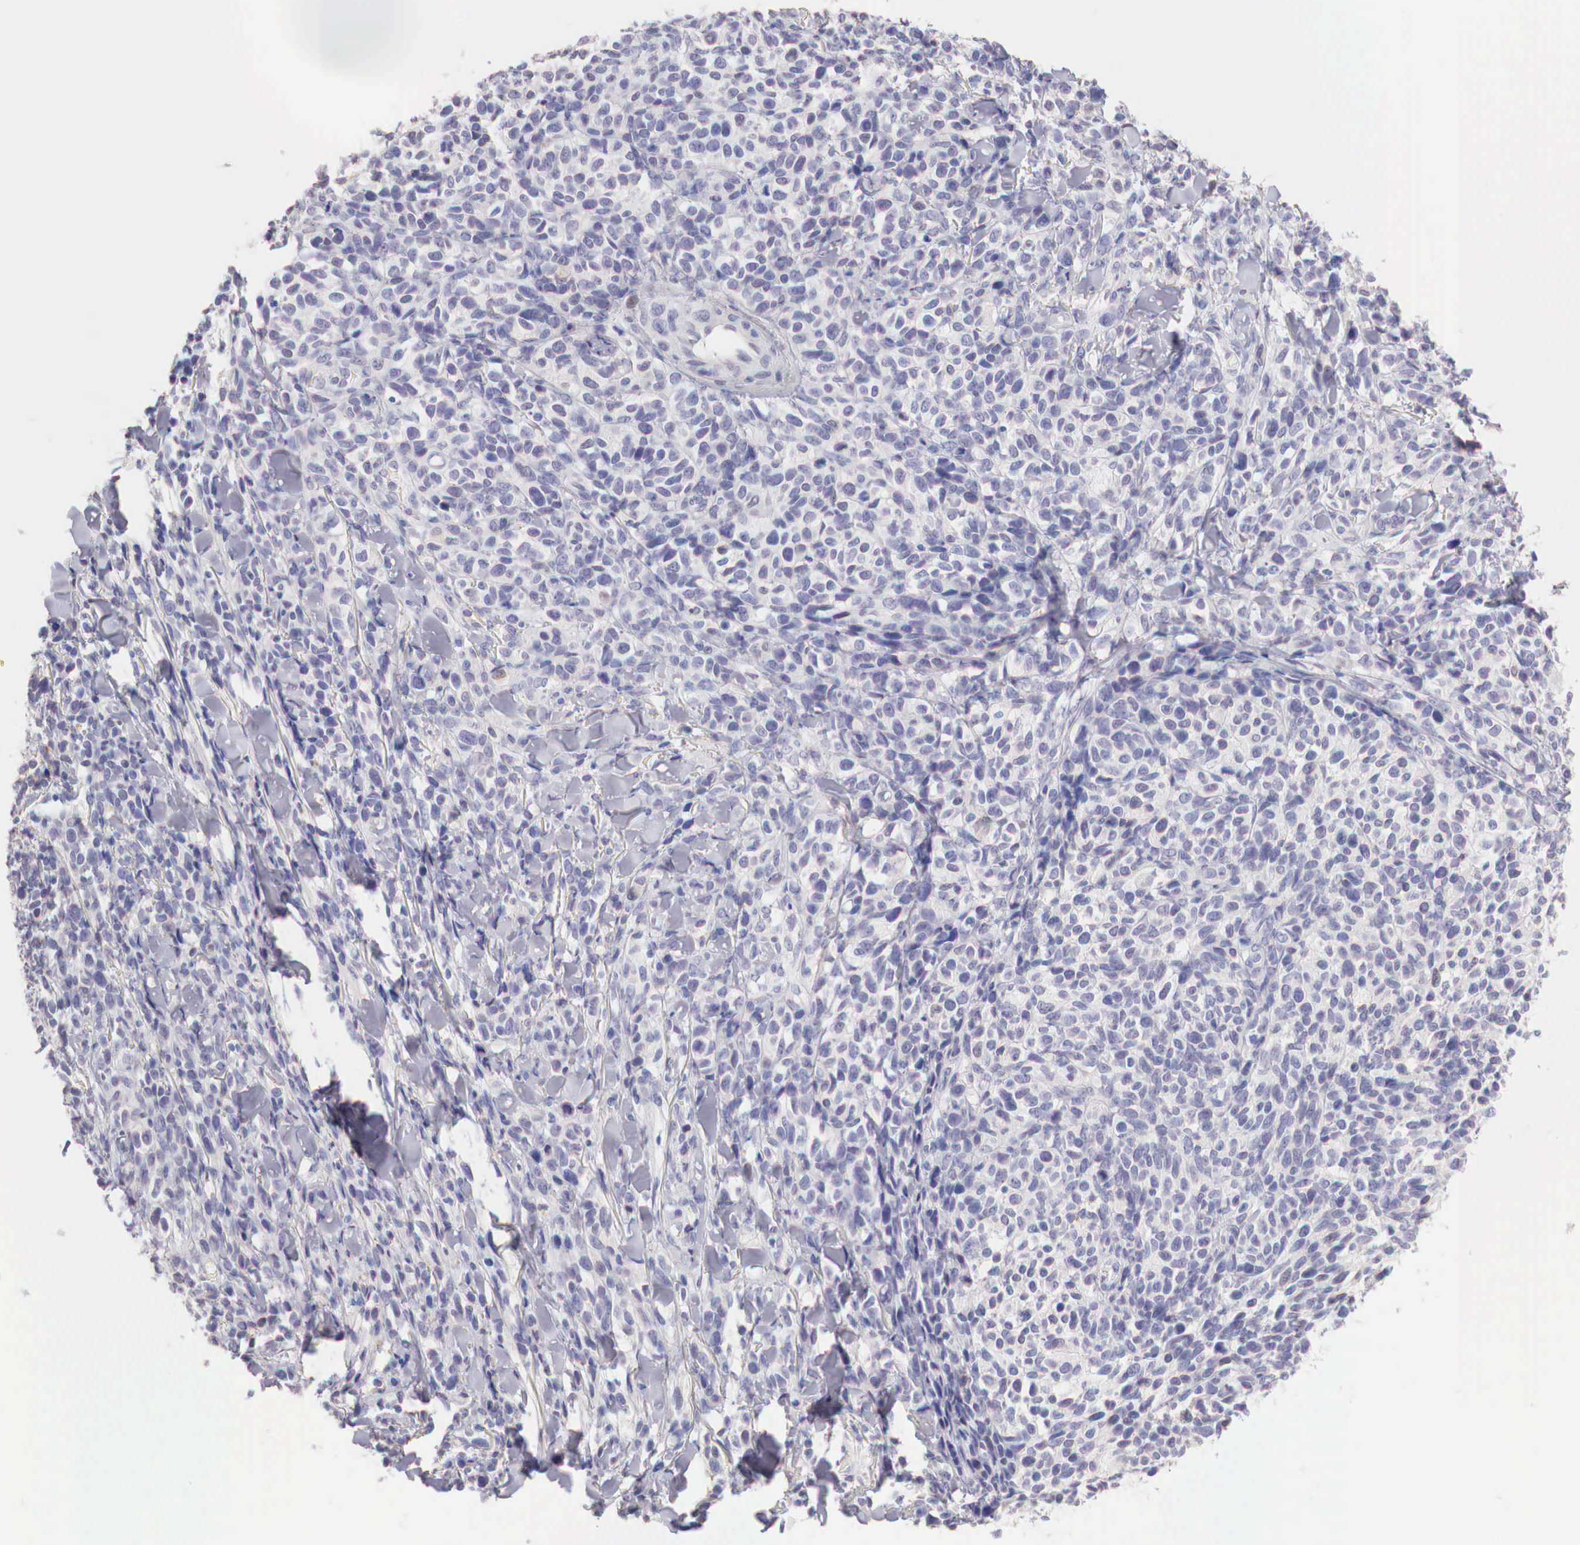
{"staining": {"intensity": "negative", "quantity": "none", "location": "none"}, "tissue": "melanoma", "cell_type": "Tumor cells", "image_type": "cancer", "snomed": [{"axis": "morphology", "description": "Malignant melanoma, NOS"}, {"axis": "topography", "description": "Skin"}], "caption": "Protein analysis of melanoma shows no significant positivity in tumor cells.", "gene": "XPNPEP2", "patient": {"sex": "female", "age": 85}}